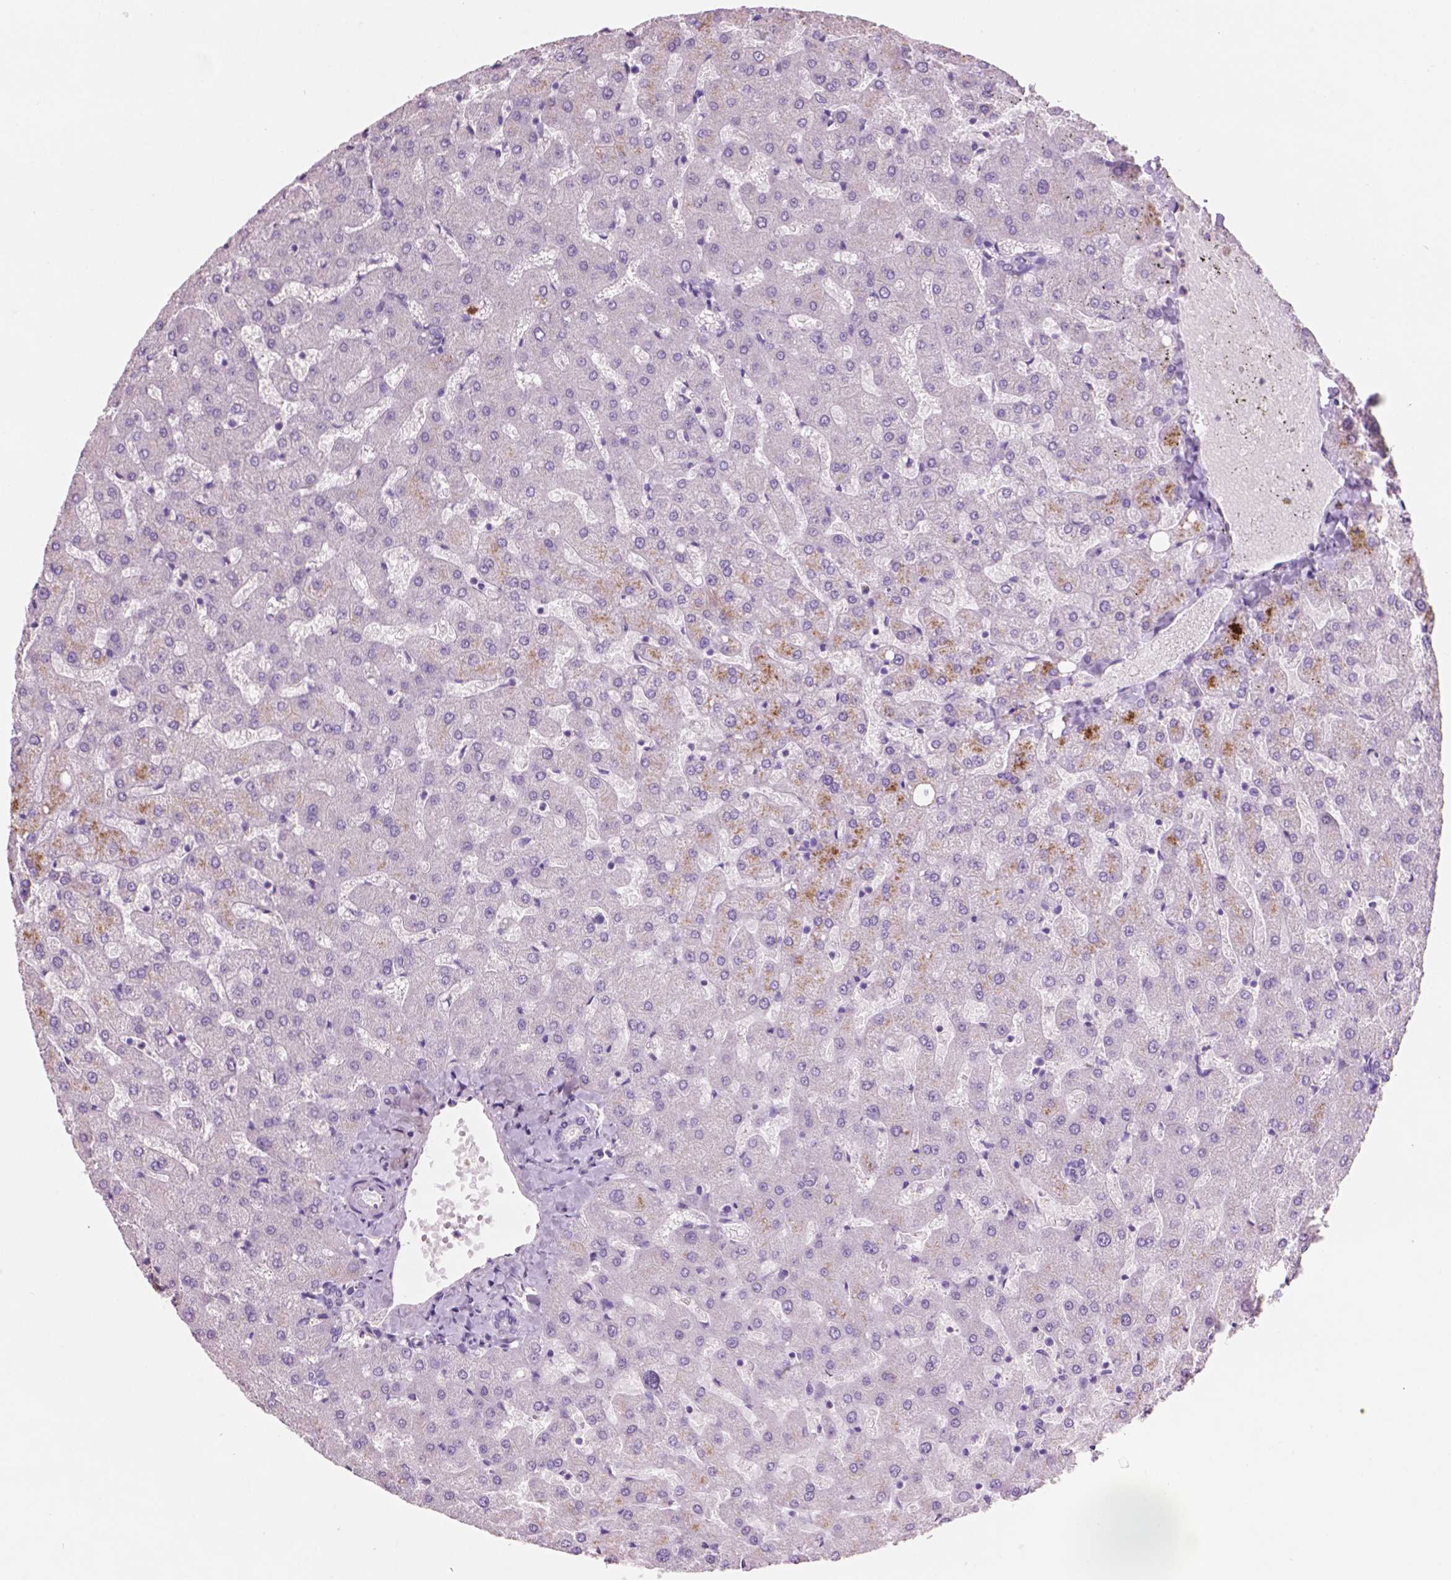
{"staining": {"intensity": "negative", "quantity": "none", "location": "none"}, "tissue": "liver", "cell_type": "Cholangiocytes", "image_type": "normal", "snomed": [{"axis": "morphology", "description": "Normal tissue, NOS"}, {"axis": "topography", "description": "Liver"}], "caption": "Liver was stained to show a protein in brown. There is no significant positivity in cholangiocytes.", "gene": "IDO1", "patient": {"sex": "female", "age": 50}}